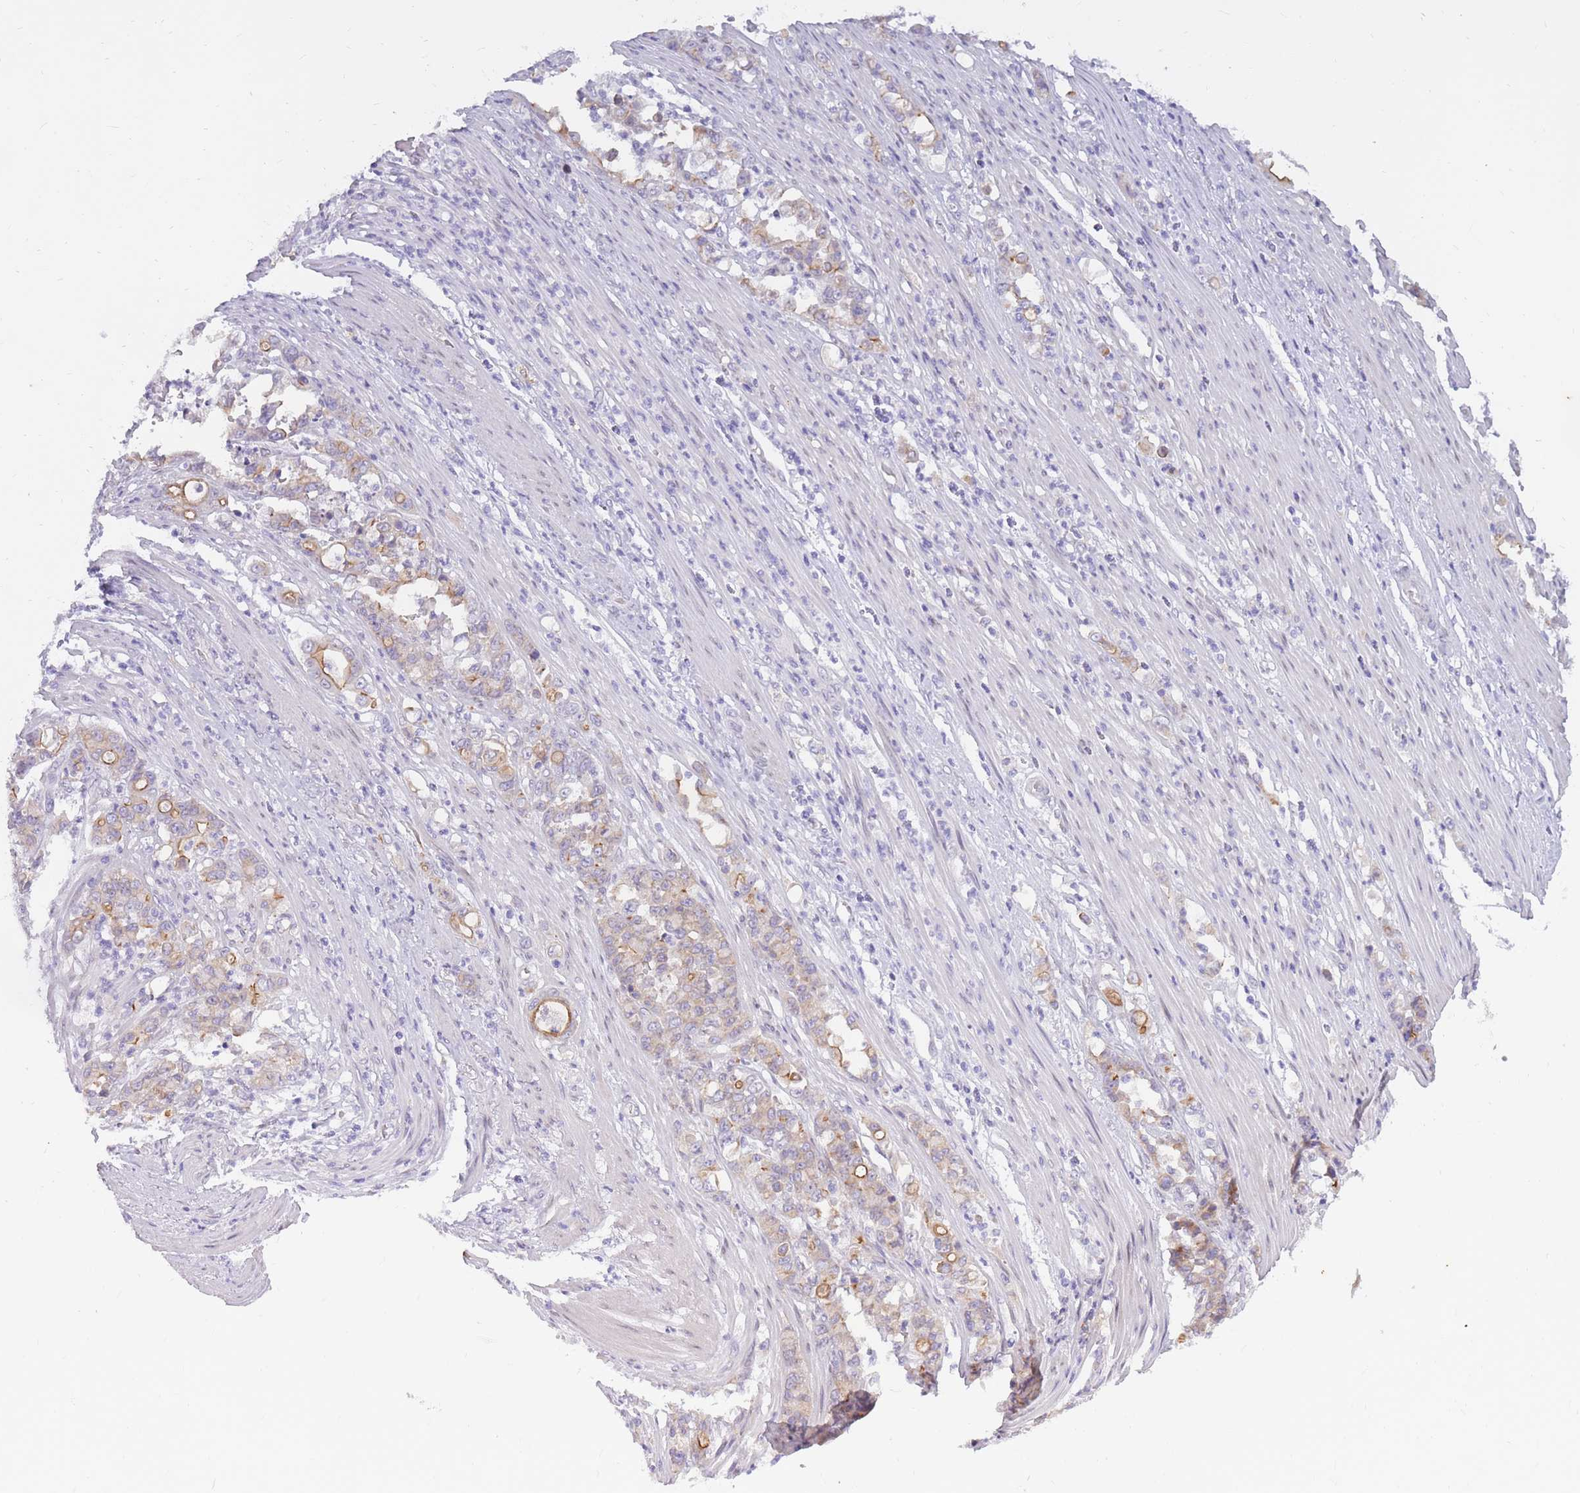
{"staining": {"intensity": "moderate", "quantity": "<25%", "location": "cytoplasmic/membranous"}, "tissue": "stomach cancer", "cell_type": "Tumor cells", "image_type": "cancer", "snomed": [{"axis": "morphology", "description": "Normal tissue, NOS"}, {"axis": "morphology", "description": "Adenocarcinoma, NOS"}, {"axis": "topography", "description": "Stomach"}], "caption": "Immunohistochemistry (IHC) micrograph of human stomach cancer (adenocarcinoma) stained for a protein (brown), which reveals low levels of moderate cytoplasmic/membranous positivity in about <25% of tumor cells.", "gene": "HOOK2", "patient": {"sex": "female", "age": 79}}